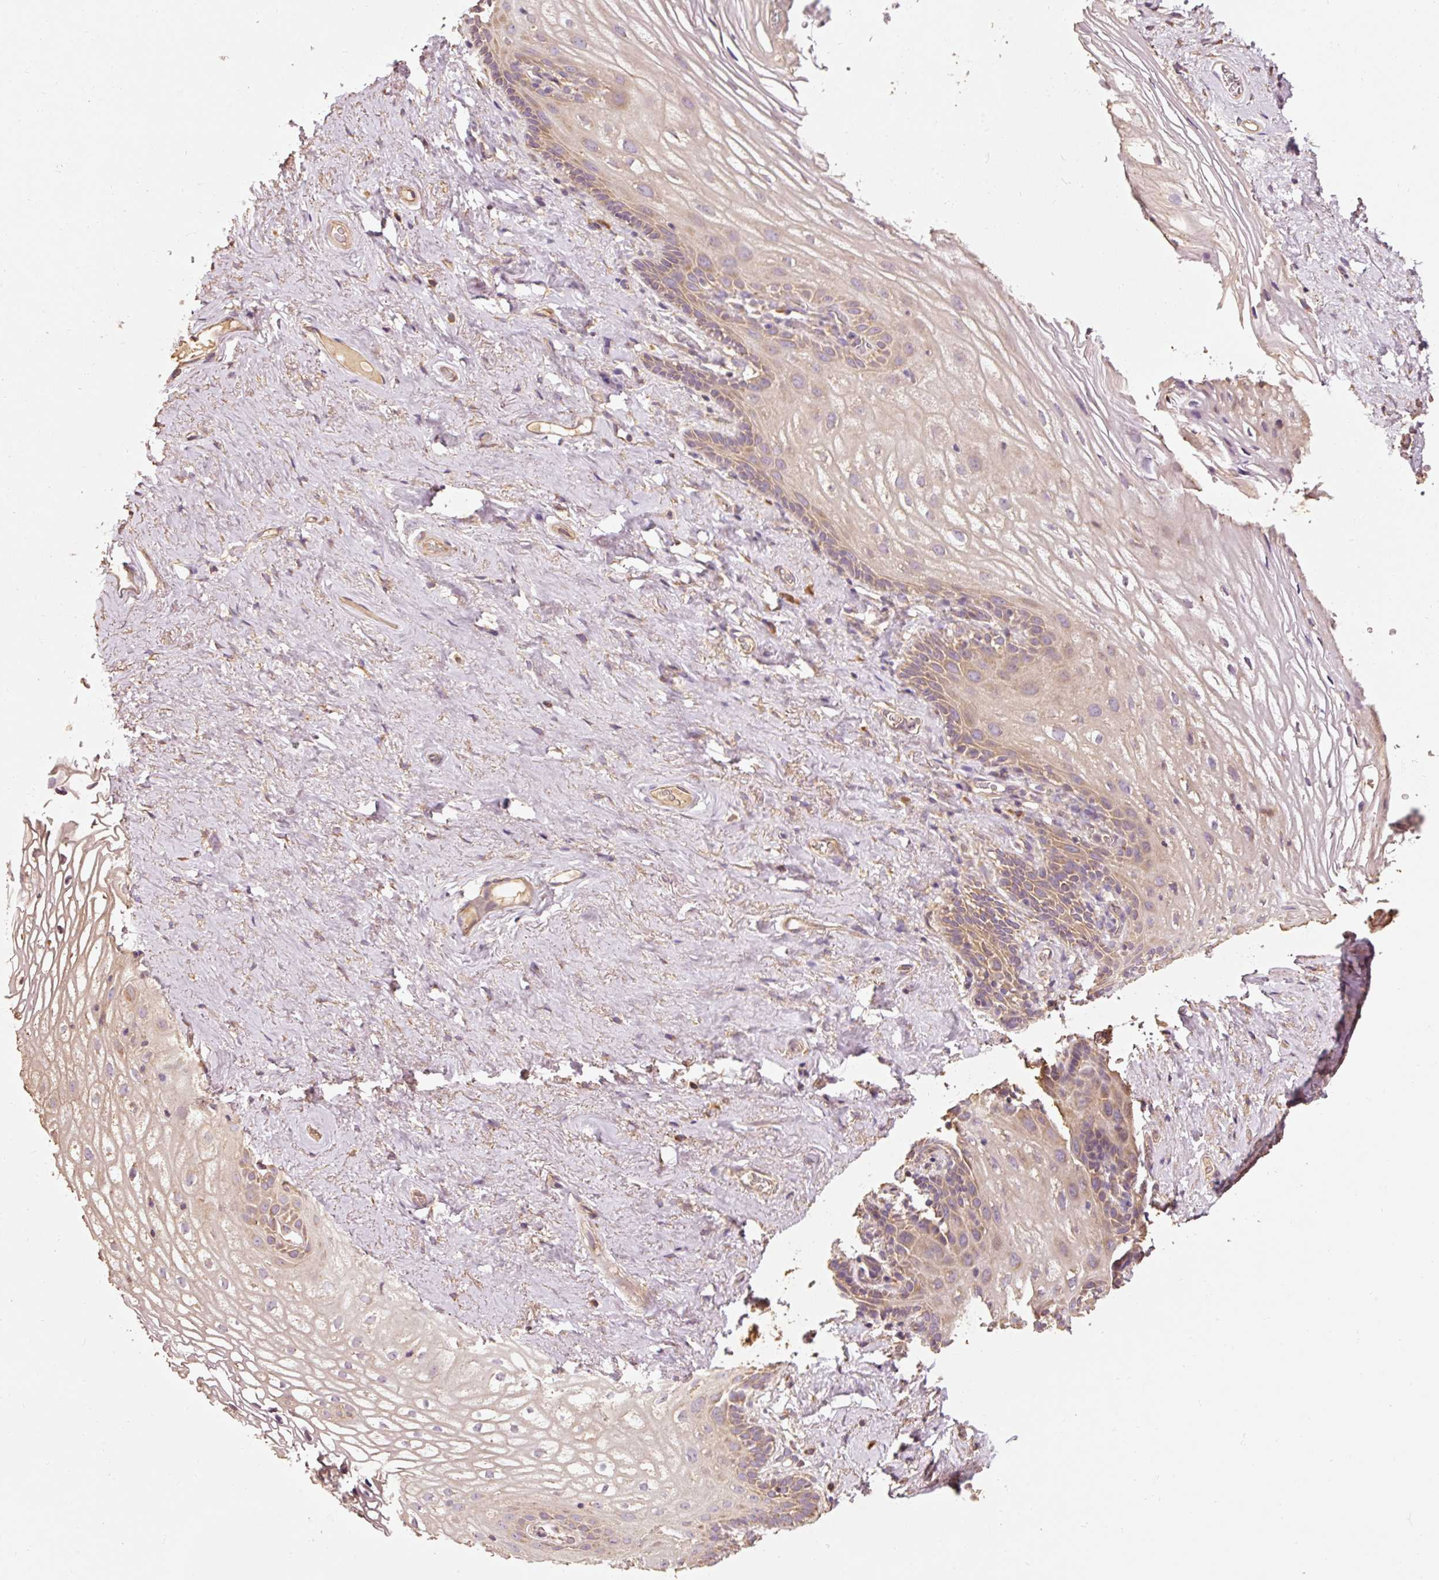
{"staining": {"intensity": "moderate", "quantity": "25%-75%", "location": "cytoplasmic/membranous"}, "tissue": "vagina", "cell_type": "Squamous epithelial cells", "image_type": "normal", "snomed": [{"axis": "morphology", "description": "Normal tissue, NOS"}, {"axis": "topography", "description": "Vagina"}, {"axis": "topography", "description": "Peripheral nerve tissue"}], "caption": "Immunohistochemistry staining of unremarkable vagina, which displays medium levels of moderate cytoplasmic/membranous staining in about 25%-75% of squamous epithelial cells indicating moderate cytoplasmic/membranous protein positivity. The staining was performed using DAB (brown) for protein detection and nuclei were counterstained in hematoxylin (blue).", "gene": "EFHC1", "patient": {"sex": "female", "age": 71}}